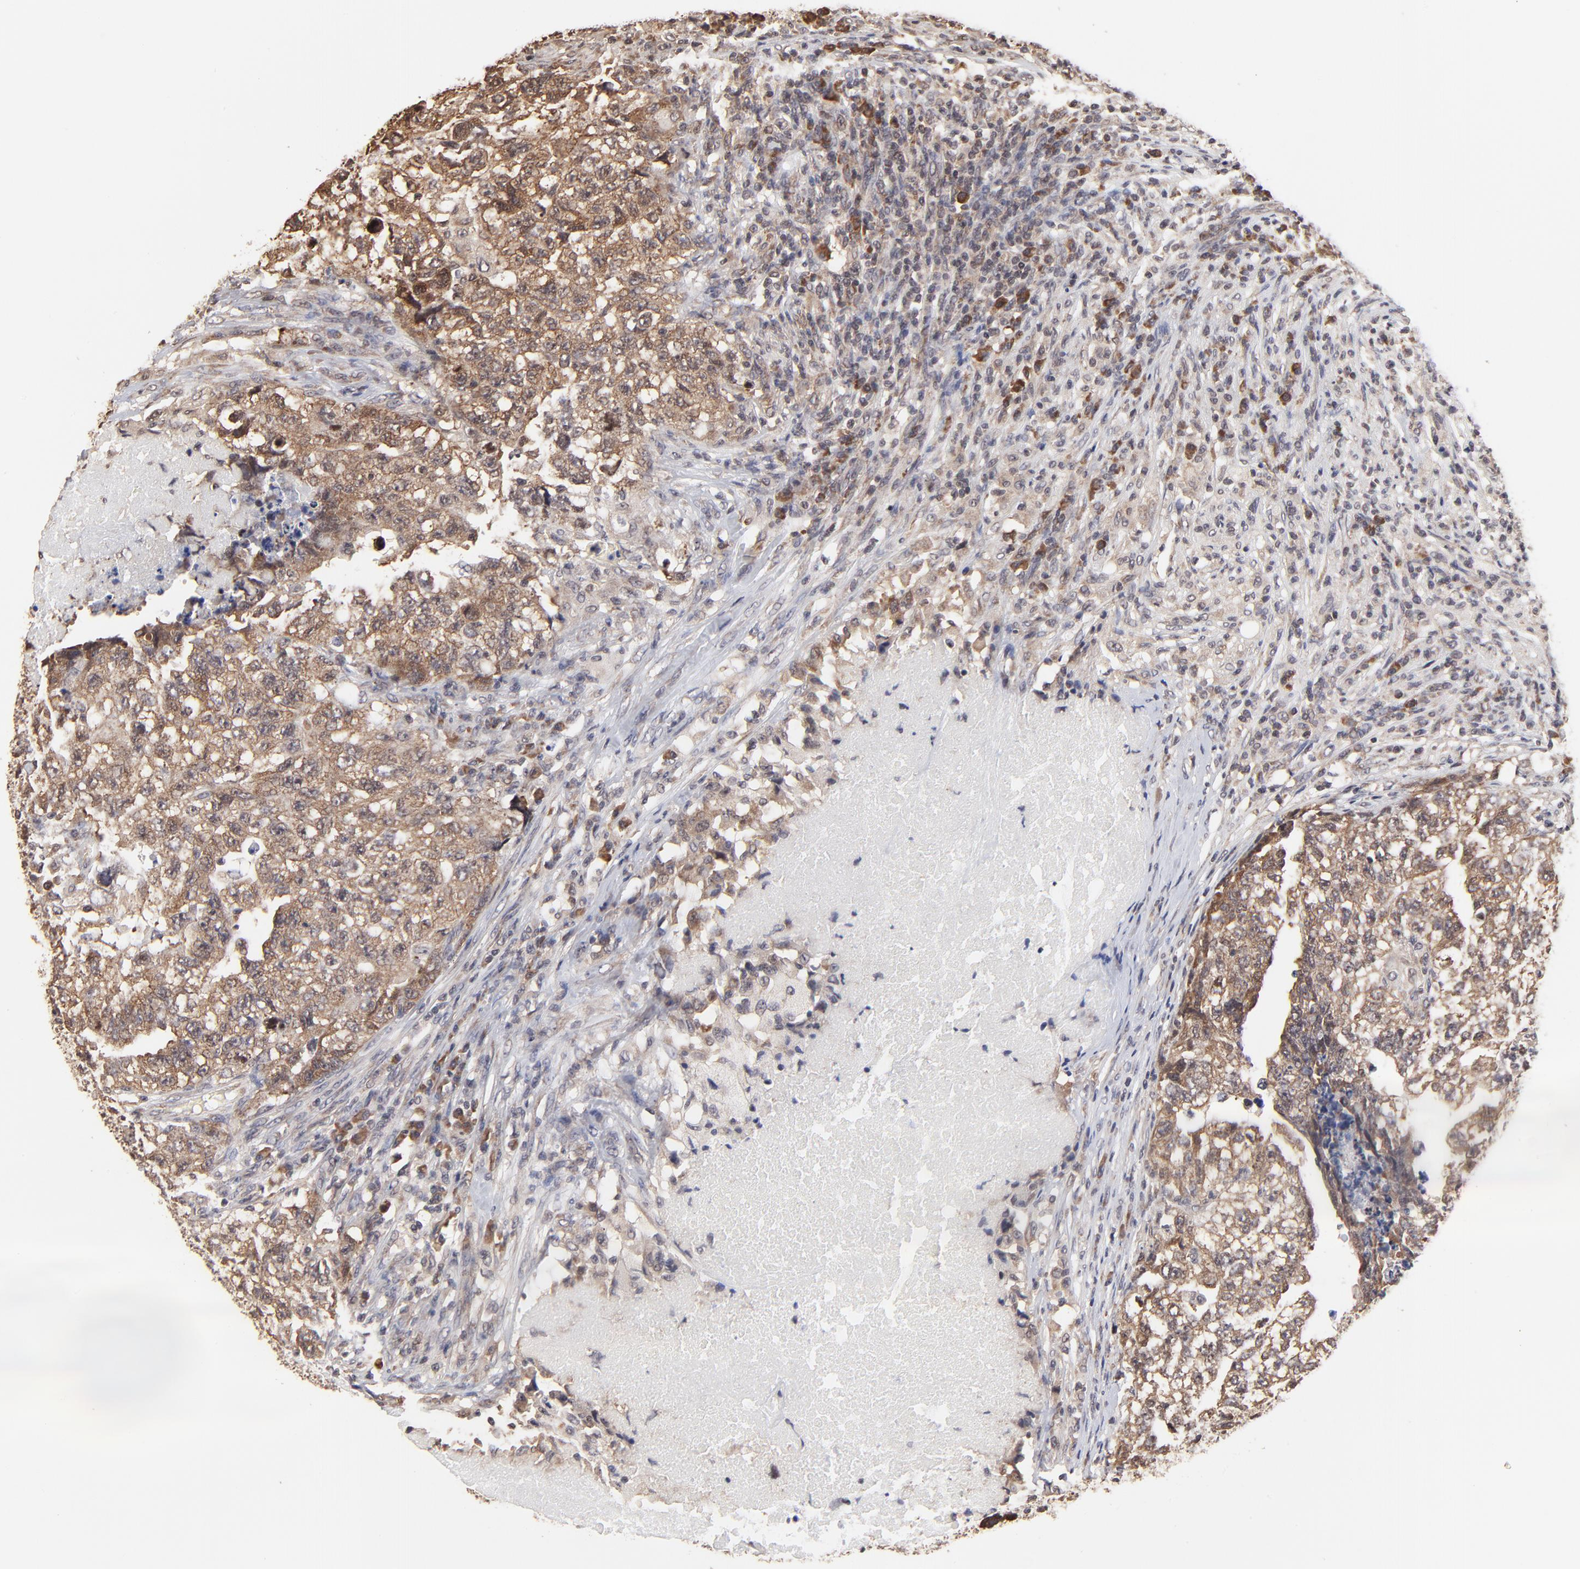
{"staining": {"intensity": "moderate", "quantity": ">75%", "location": "cytoplasmic/membranous"}, "tissue": "testis cancer", "cell_type": "Tumor cells", "image_type": "cancer", "snomed": [{"axis": "morphology", "description": "Carcinoma, Embryonal, NOS"}, {"axis": "topography", "description": "Testis"}], "caption": "Testis cancer (embryonal carcinoma) stained with DAB immunohistochemistry (IHC) demonstrates medium levels of moderate cytoplasmic/membranous staining in approximately >75% of tumor cells. Immunohistochemistry (ihc) stains the protein of interest in brown and the nuclei are stained blue.", "gene": "BRPF1", "patient": {"sex": "male", "age": 21}}